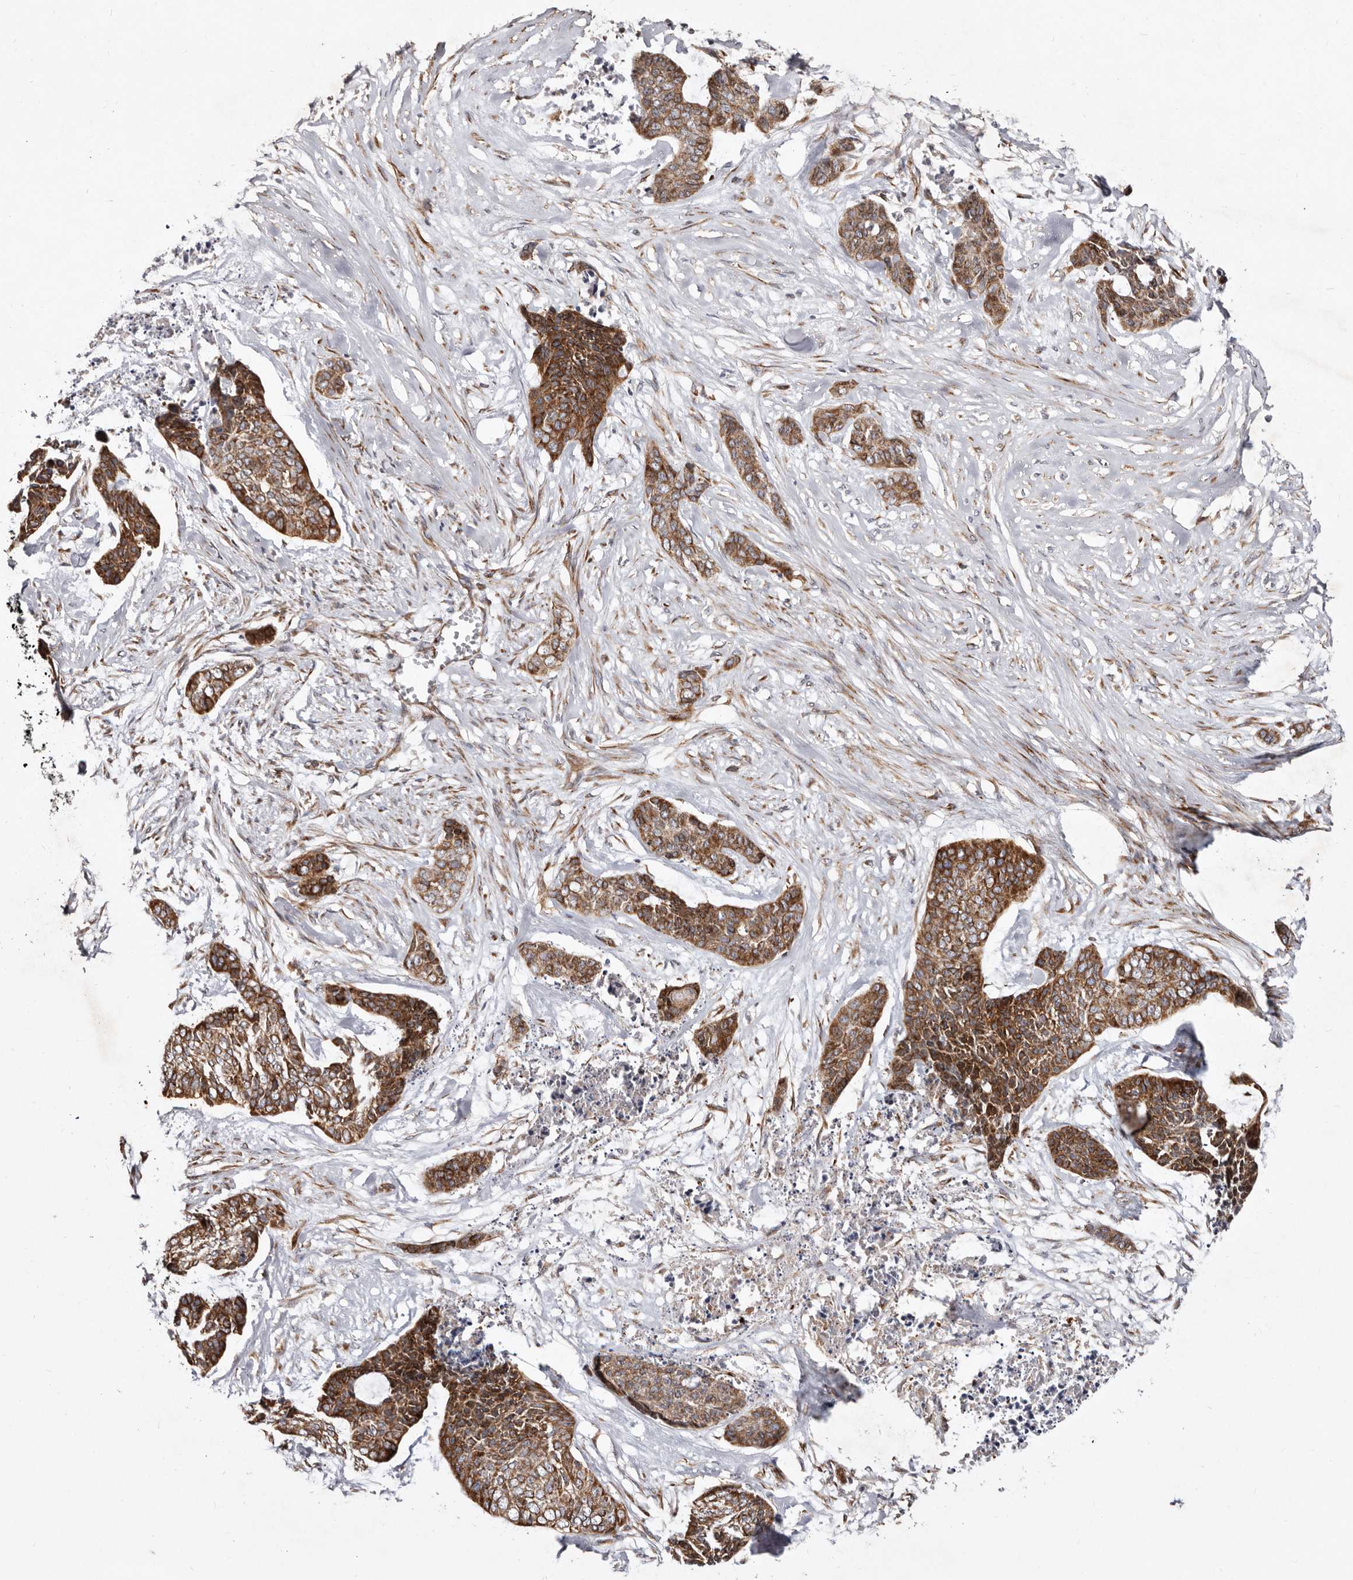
{"staining": {"intensity": "strong", "quantity": ">75%", "location": "cytoplasmic/membranous"}, "tissue": "skin cancer", "cell_type": "Tumor cells", "image_type": "cancer", "snomed": [{"axis": "morphology", "description": "Basal cell carcinoma"}, {"axis": "topography", "description": "Skin"}], "caption": "Basal cell carcinoma (skin) tissue displays strong cytoplasmic/membranous expression in about >75% of tumor cells", "gene": "TIMM17B", "patient": {"sex": "female", "age": 64}}